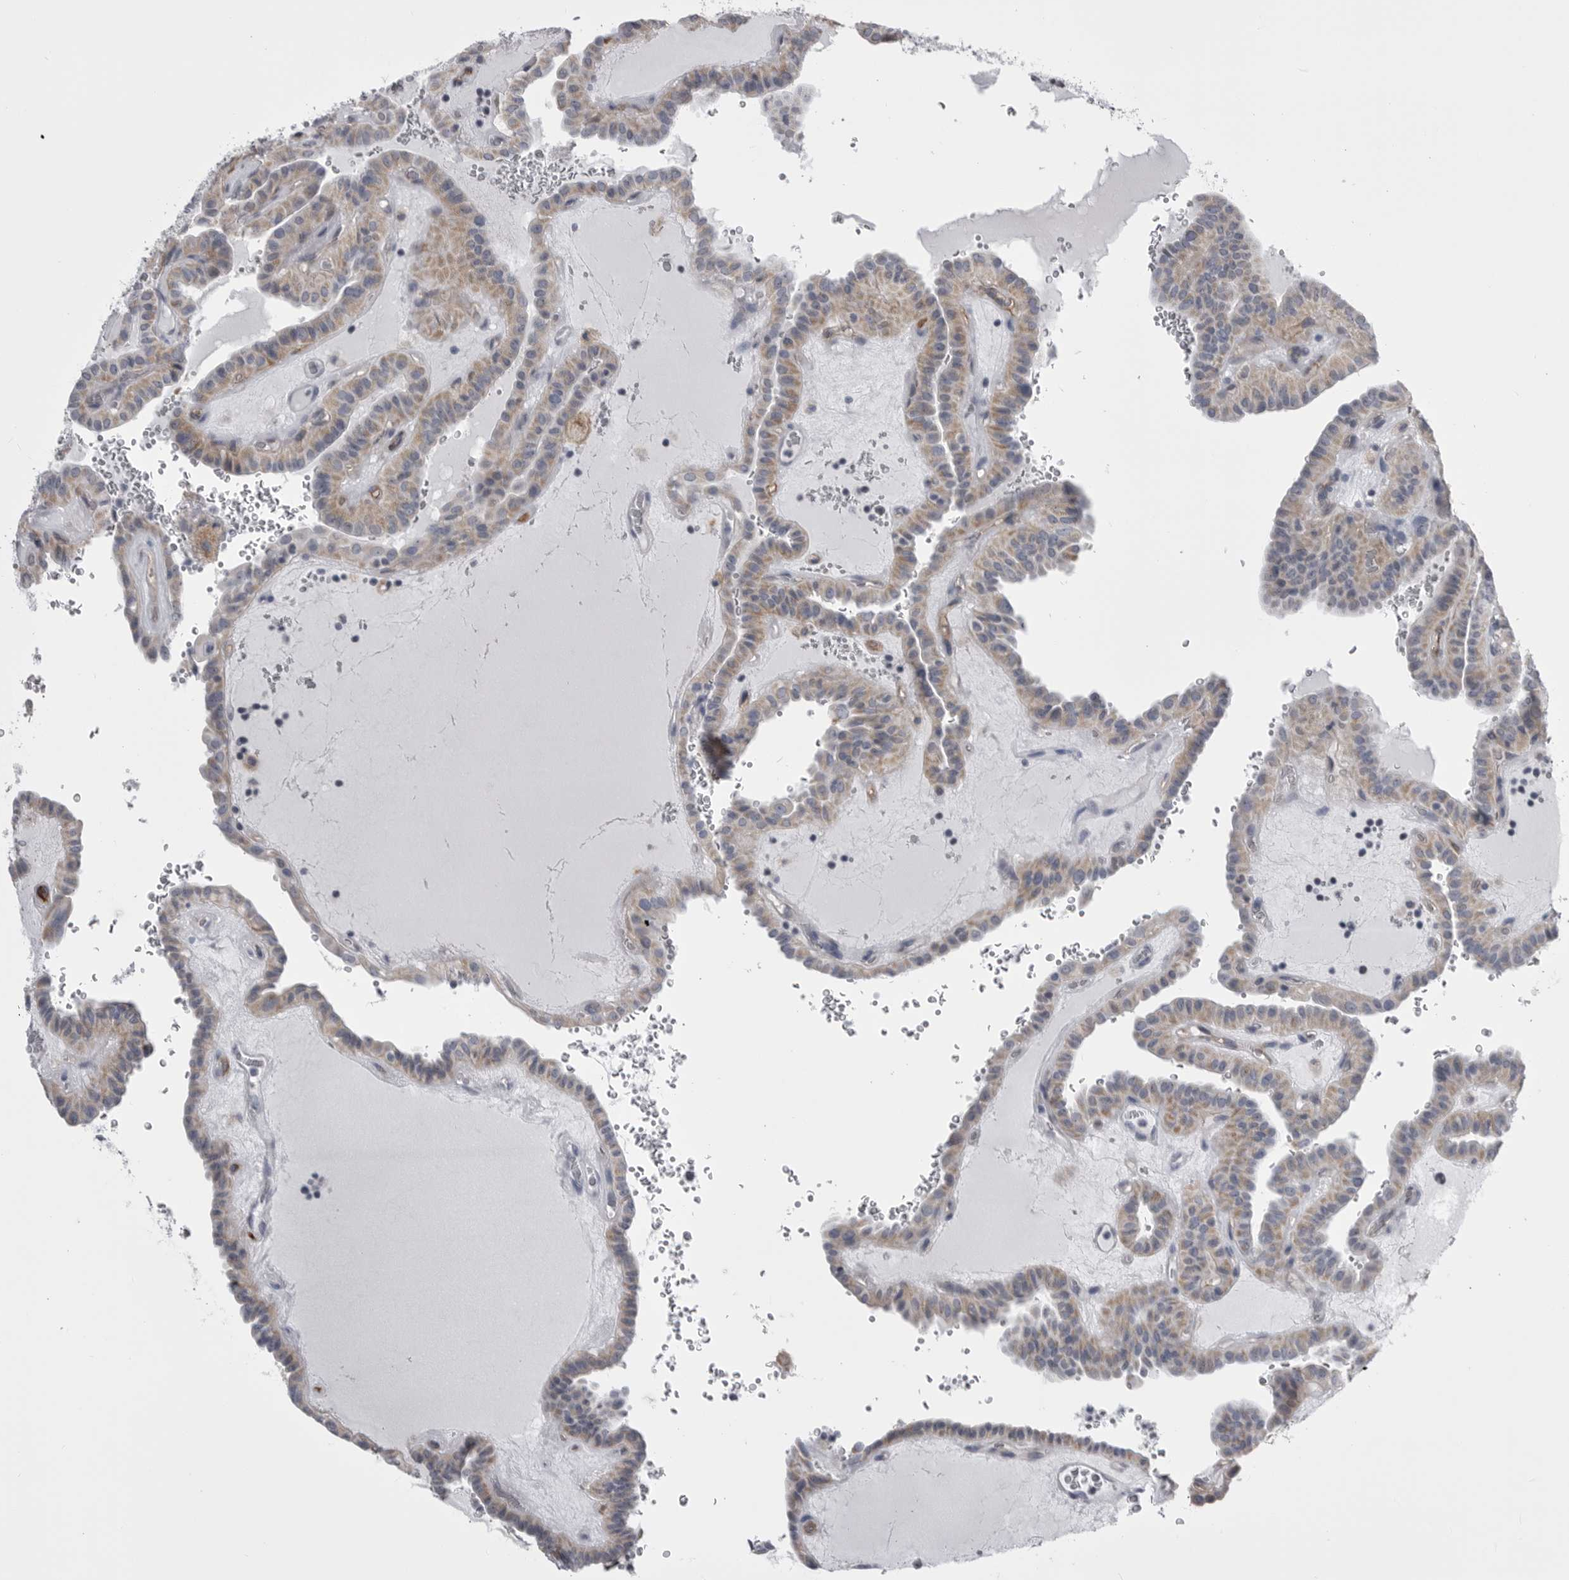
{"staining": {"intensity": "moderate", "quantity": ">75%", "location": "cytoplasmic/membranous"}, "tissue": "thyroid cancer", "cell_type": "Tumor cells", "image_type": "cancer", "snomed": [{"axis": "morphology", "description": "Papillary adenocarcinoma, NOS"}, {"axis": "topography", "description": "Thyroid gland"}], "caption": "Moderate cytoplasmic/membranous expression is present in approximately >75% of tumor cells in thyroid cancer.", "gene": "OPLAH", "patient": {"sex": "male", "age": 77}}